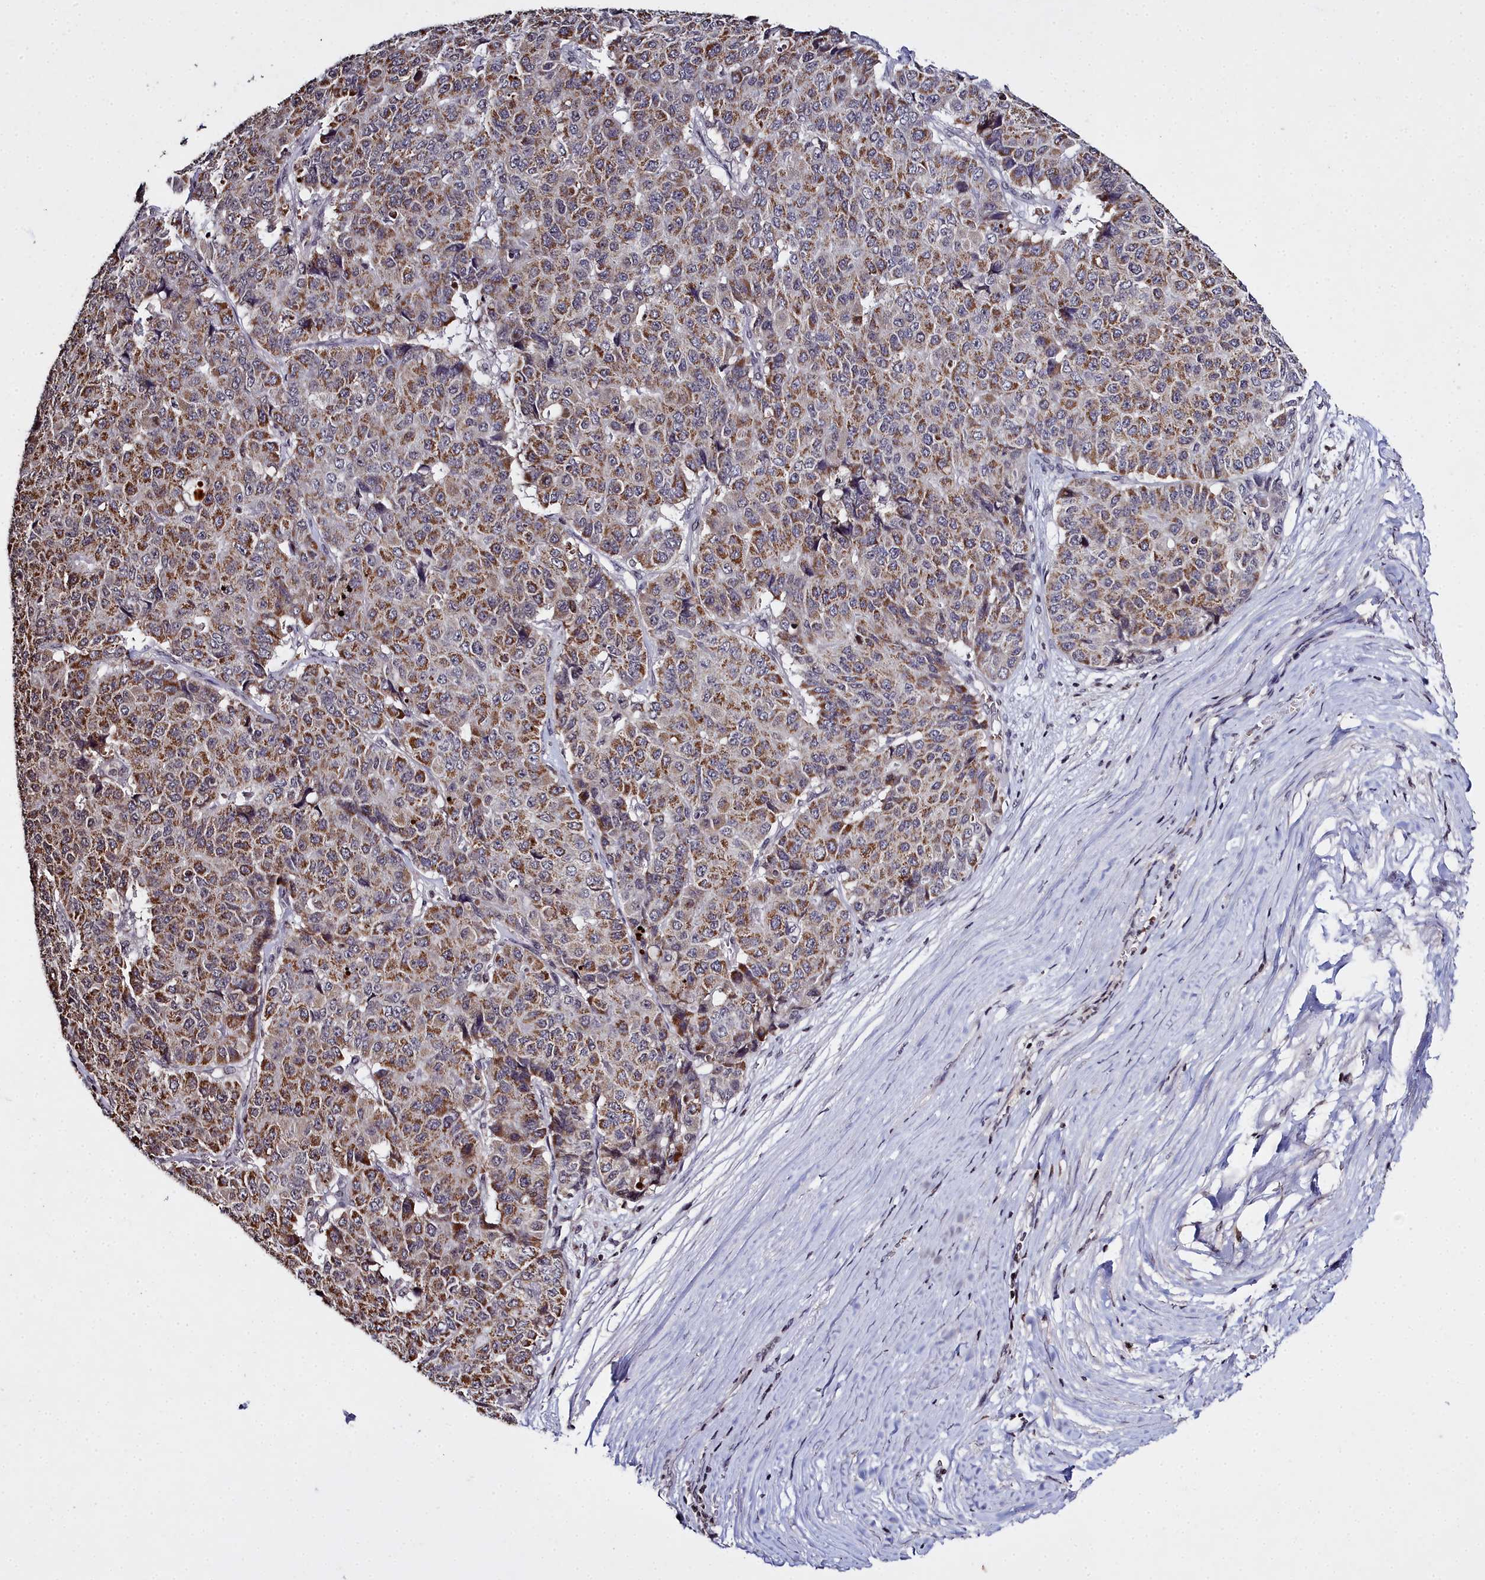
{"staining": {"intensity": "moderate", "quantity": ">75%", "location": "cytoplasmic/membranous"}, "tissue": "pancreatic cancer", "cell_type": "Tumor cells", "image_type": "cancer", "snomed": [{"axis": "morphology", "description": "Adenocarcinoma, NOS"}, {"axis": "topography", "description": "Pancreas"}], "caption": "Human pancreatic cancer (adenocarcinoma) stained with a brown dye shows moderate cytoplasmic/membranous positive expression in about >75% of tumor cells.", "gene": "FZD4", "patient": {"sex": "male", "age": 50}}